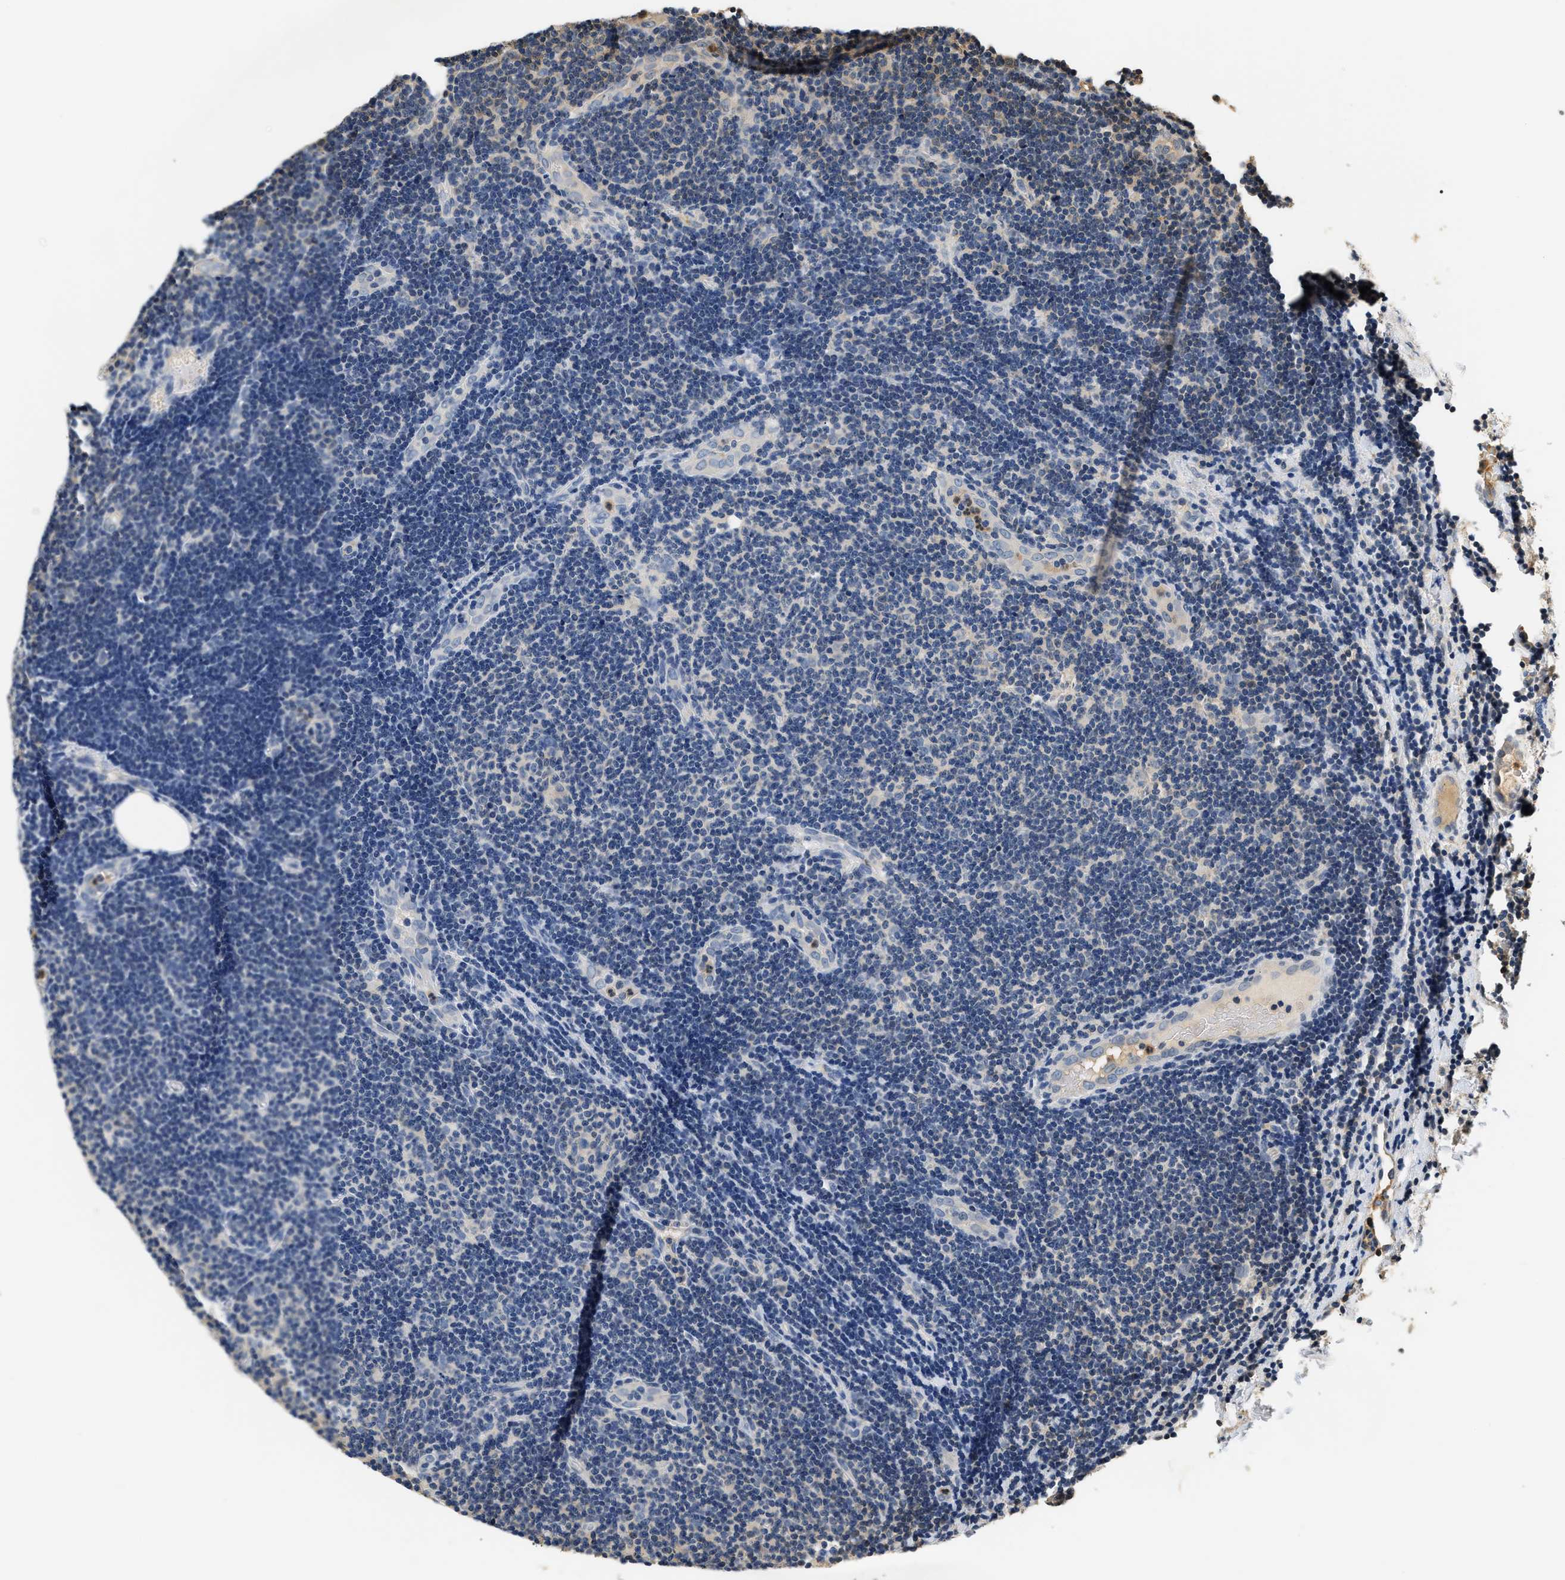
{"staining": {"intensity": "negative", "quantity": "none", "location": "none"}, "tissue": "lymphoma", "cell_type": "Tumor cells", "image_type": "cancer", "snomed": [{"axis": "morphology", "description": "Malignant lymphoma, non-Hodgkin's type, Low grade"}, {"axis": "topography", "description": "Lymph node"}], "caption": "Immunohistochemical staining of human malignant lymphoma, non-Hodgkin's type (low-grade) displays no significant positivity in tumor cells.", "gene": "GPI", "patient": {"sex": "male", "age": 83}}